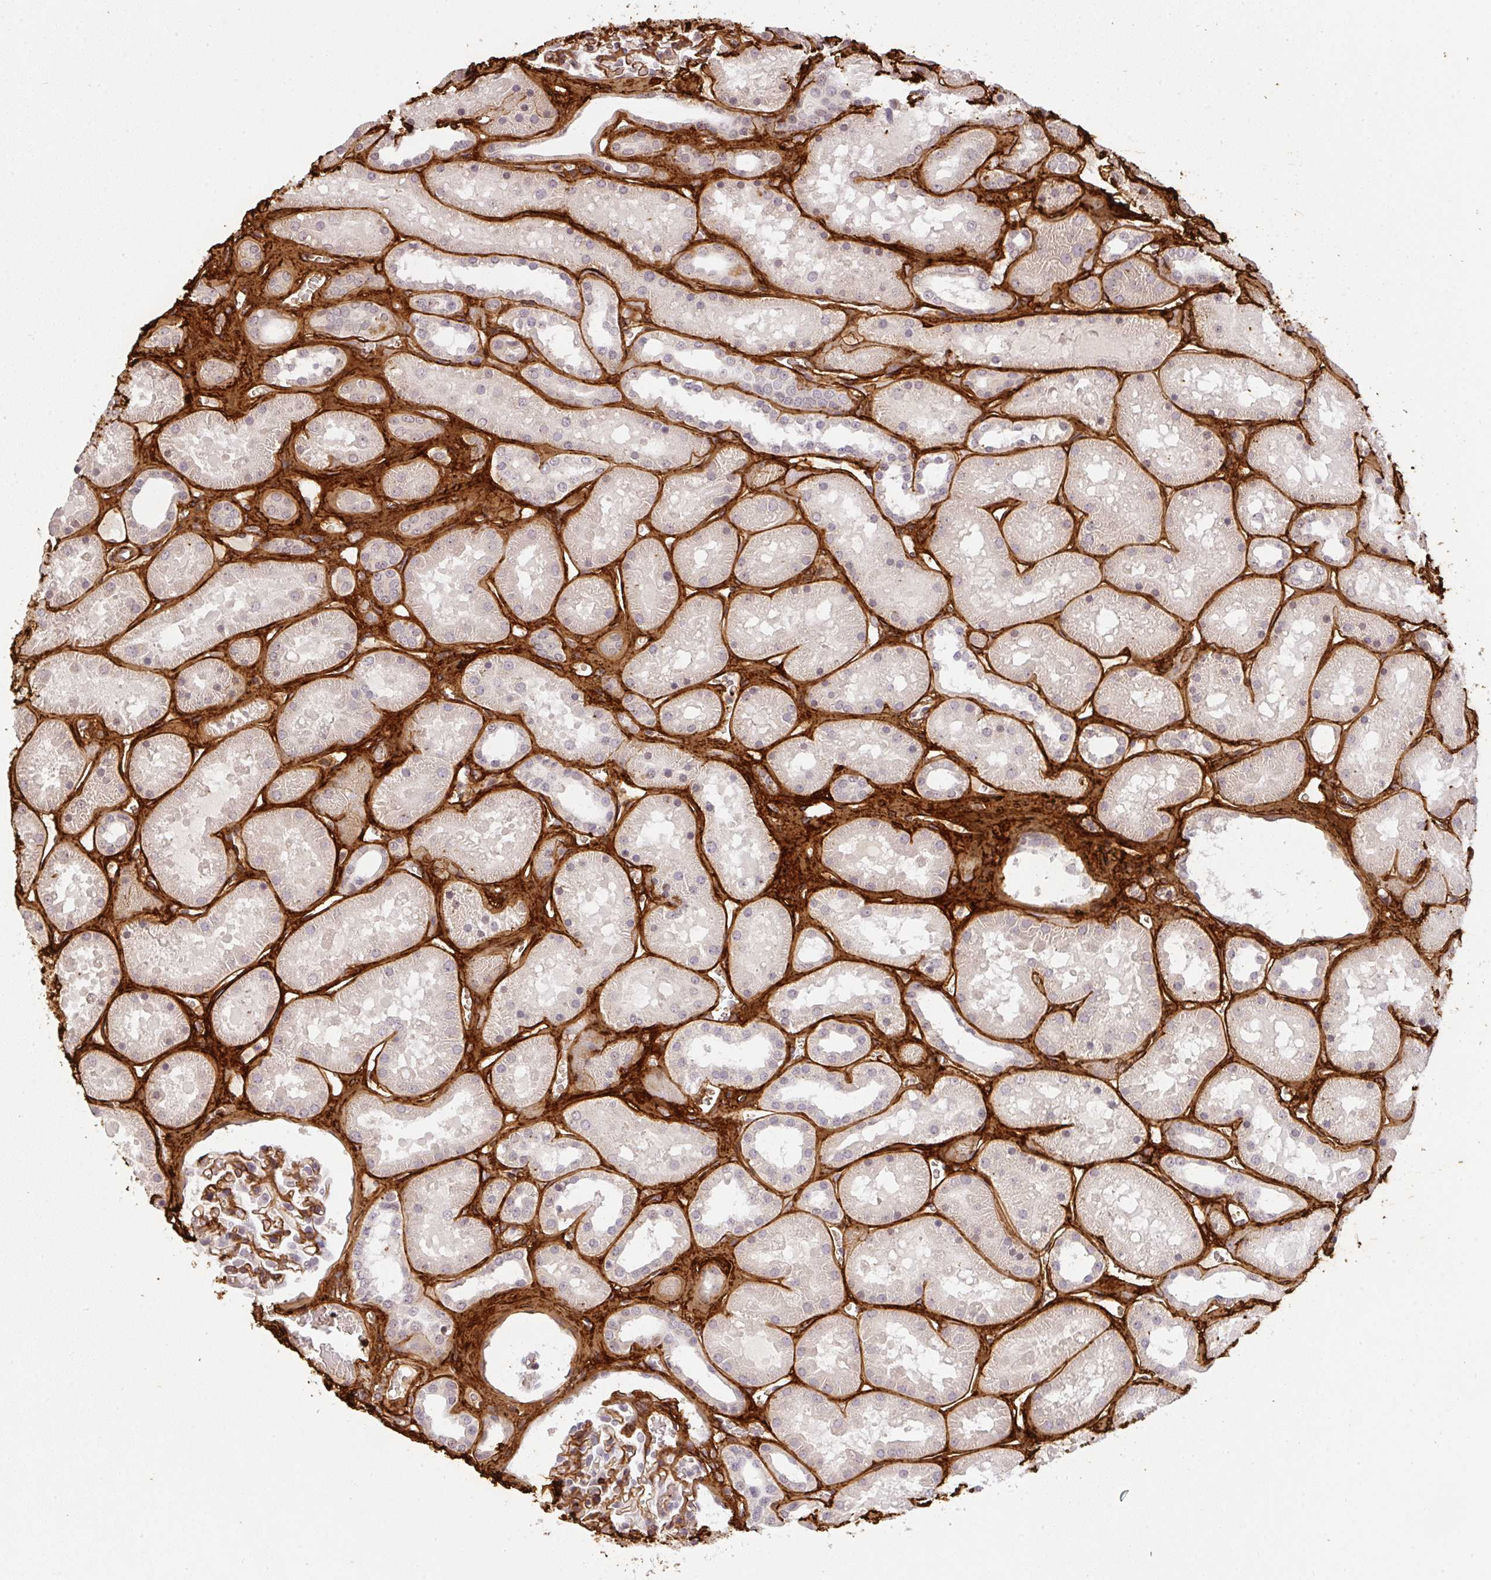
{"staining": {"intensity": "negative", "quantity": "none", "location": "none"}, "tissue": "kidney", "cell_type": "Cells in glomeruli", "image_type": "normal", "snomed": [{"axis": "morphology", "description": "Normal tissue, NOS"}, {"axis": "topography", "description": "Kidney"}], "caption": "Immunohistochemical staining of benign human kidney reveals no significant expression in cells in glomeruli.", "gene": "COL3A1", "patient": {"sex": "female", "age": 41}}